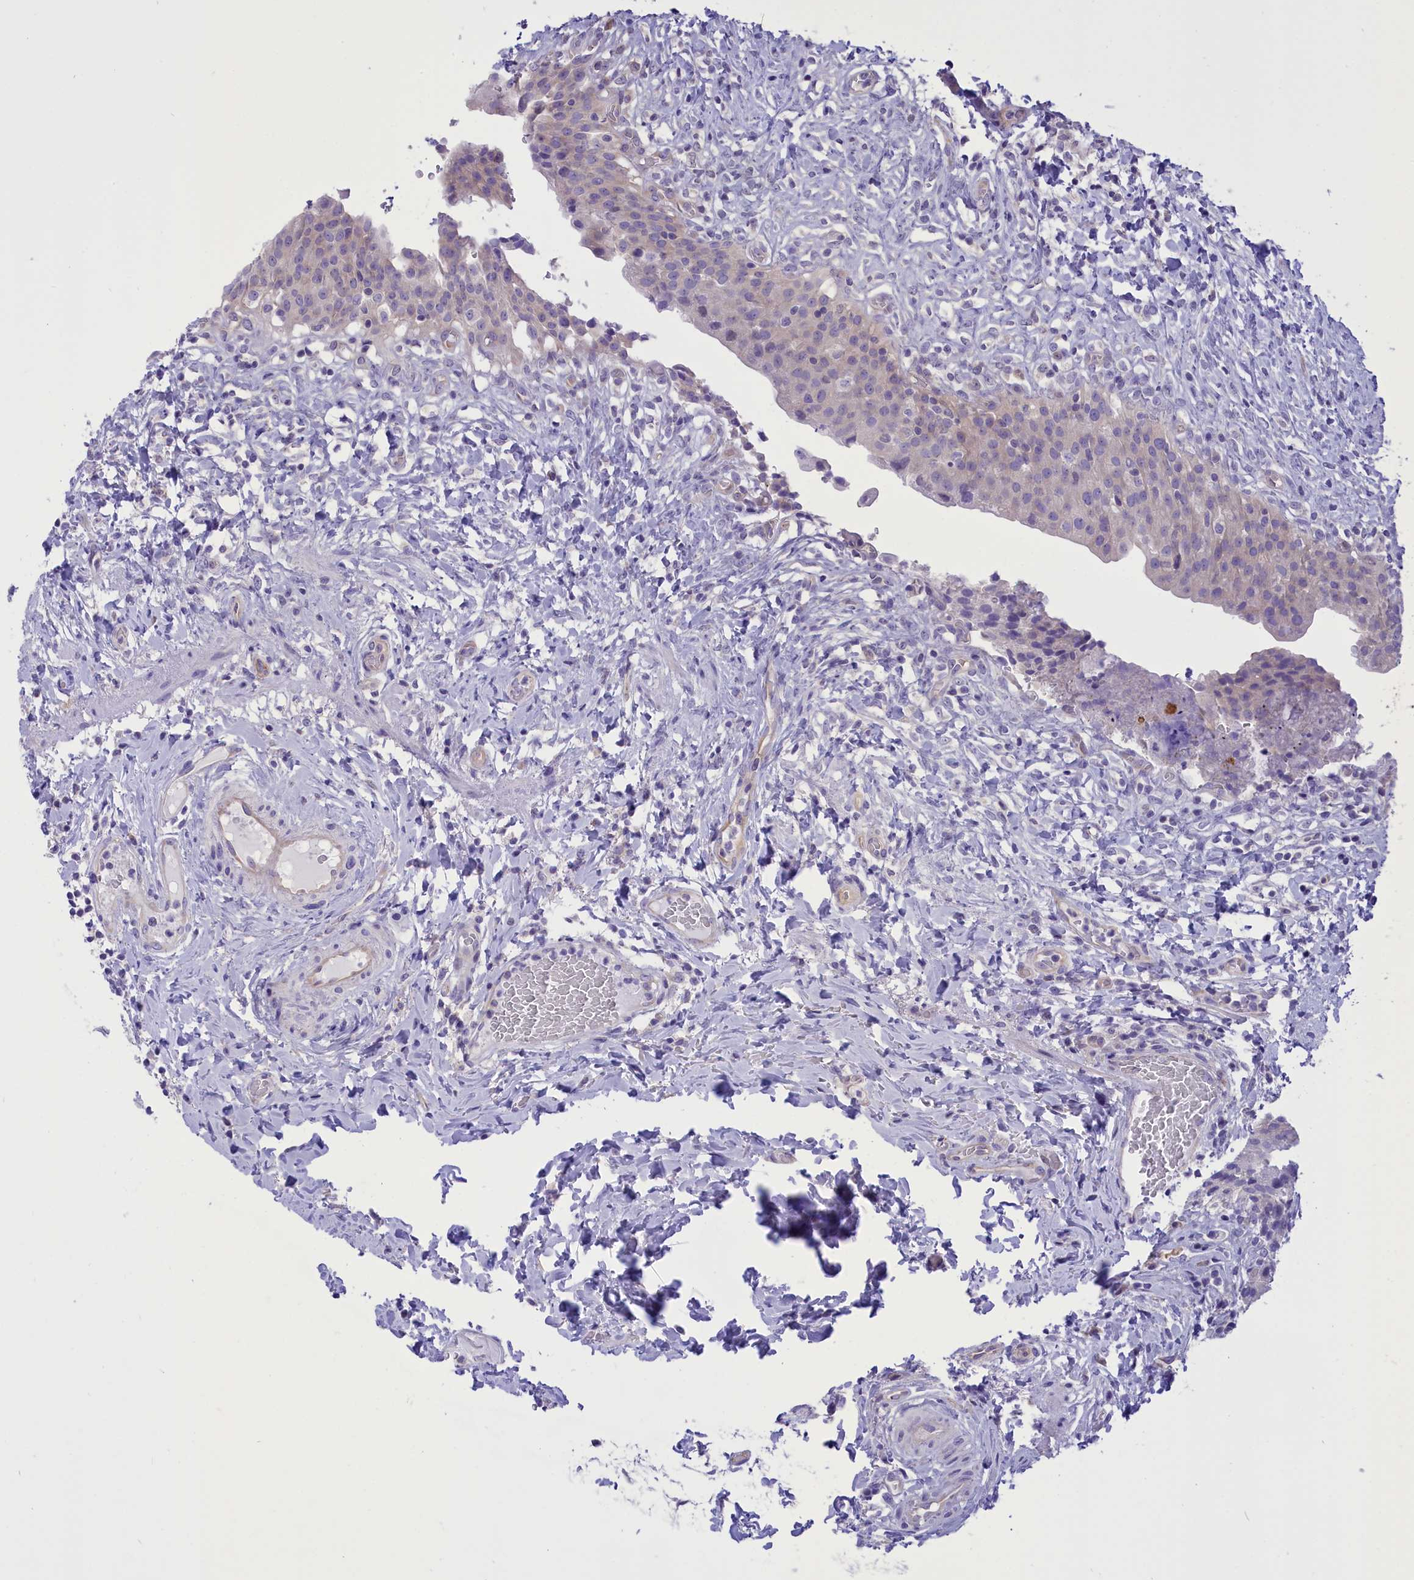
{"staining": {"intensity": "negative", "quantity": "none", "location": "none"}, "tissue": "urinary bladder", "cell_type": "Urothelial cells", "image_type": "normal", "snomed": [{"axis": "morphology", "description": "Normal tissue, NOS"}, {"axis": "morphology", "description": "Inflammation, NOS"}, {"axis": "topography", "description": "Urinary bladder"}], "caption": "Histopathology image shows no protein expression in urothelial cells of benign urinary bladder. (Brightfield microscopy of DAB immunohistochemistry at high magnification).", "gene": "DCAF16", "patient": {"sex": "male", "age": 64}}